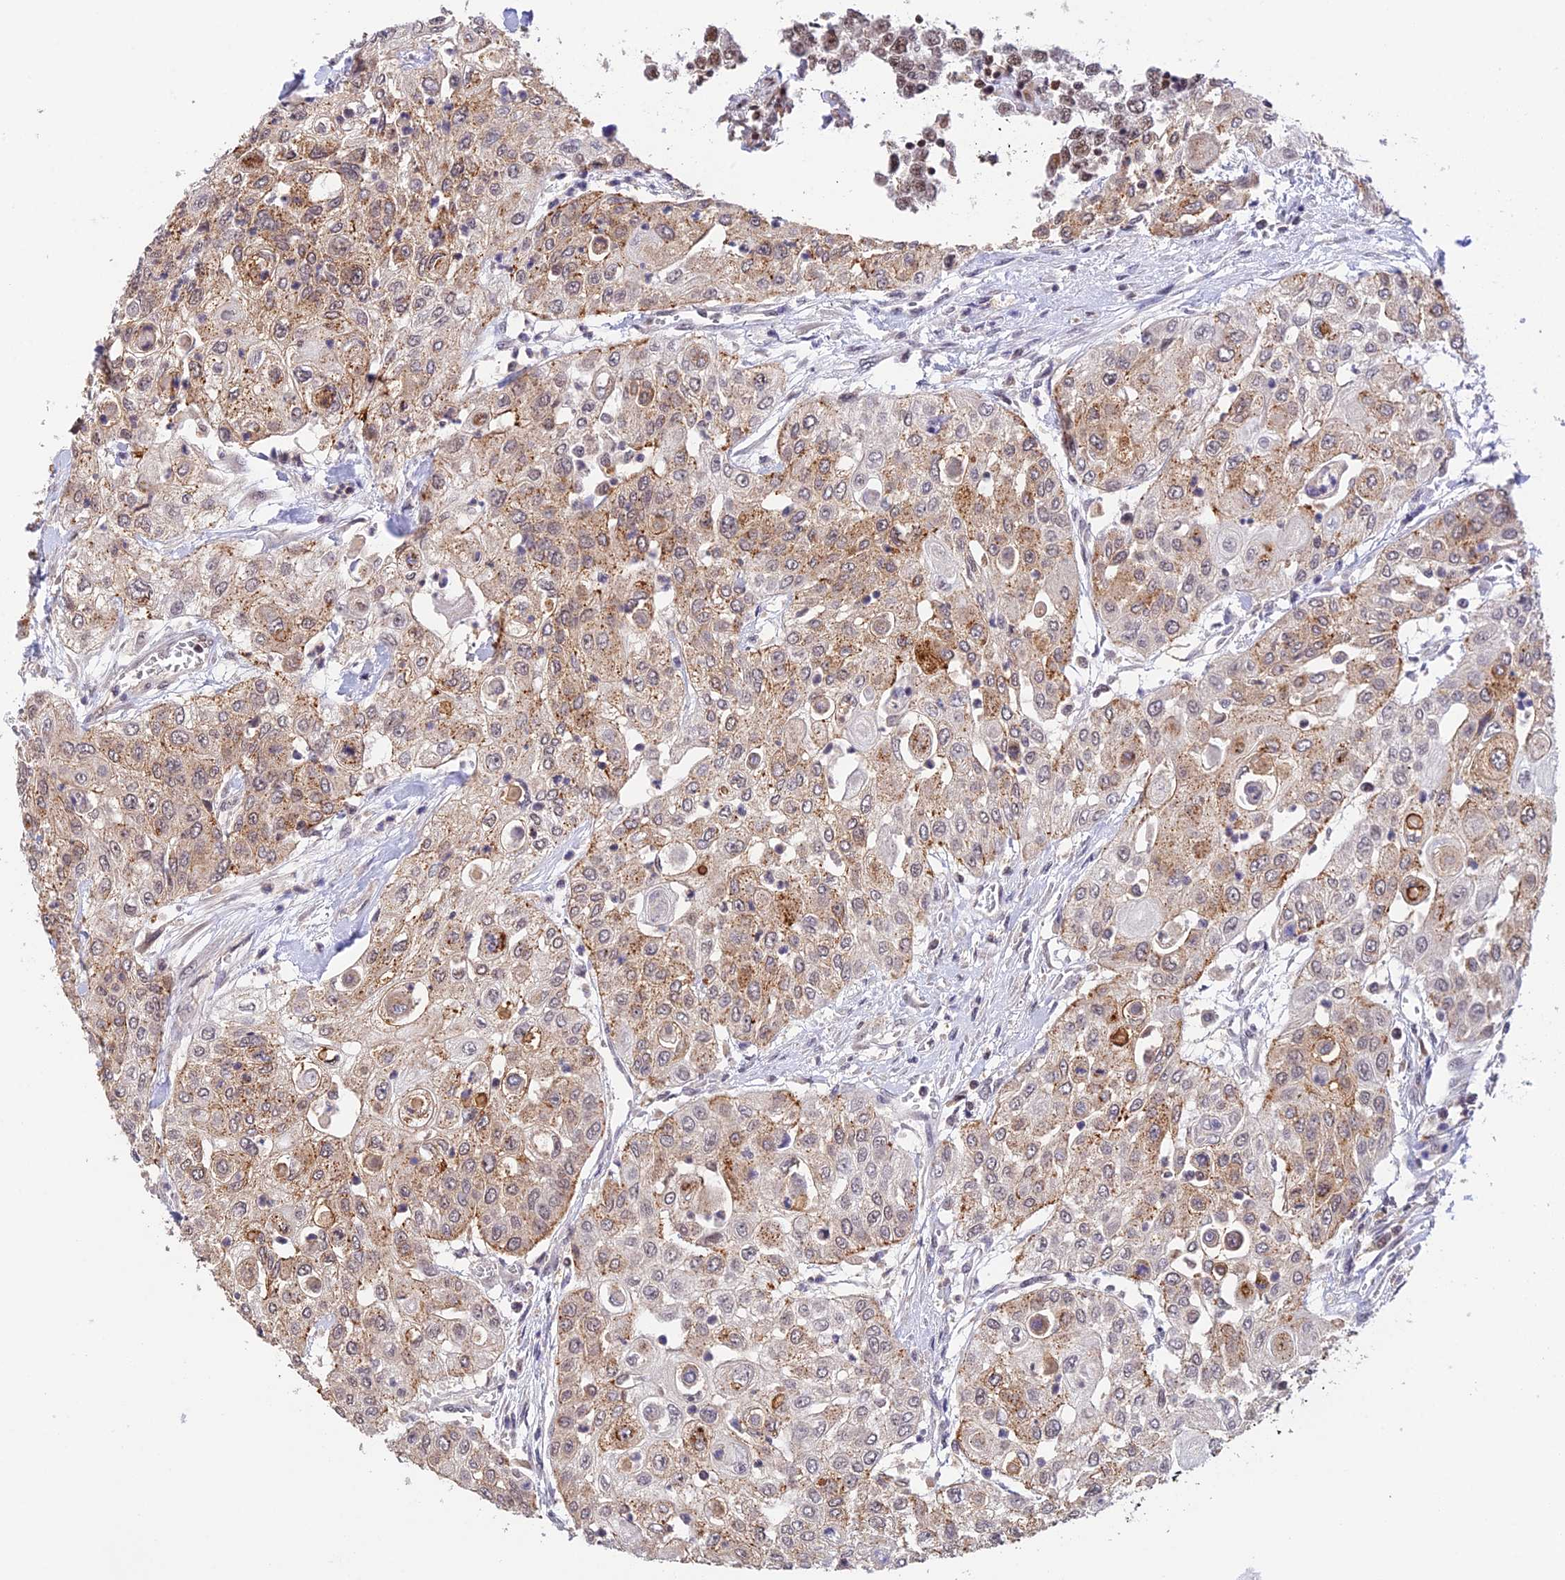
{"staining": {"intensity": "moderate", "quantity": ">75%", "location": "cytoplasmic/membranous"}, "tissue": "urothelial cancer", "cell_type": "Tumor cells", "image_type": "cancer", "snomed": [{"axis": "morphology", "description": "Urothelial carcinoma, High grade"}, {"axis": "topography", "description": "Urinary bladder"}], "caption": "A brown stain shows moderate cytoplasmic/membranous positivity of a protein in human urothelial cancer tumor cells.", "gene": "THAP11", "patient": {"sex": "female", "age": 79}}